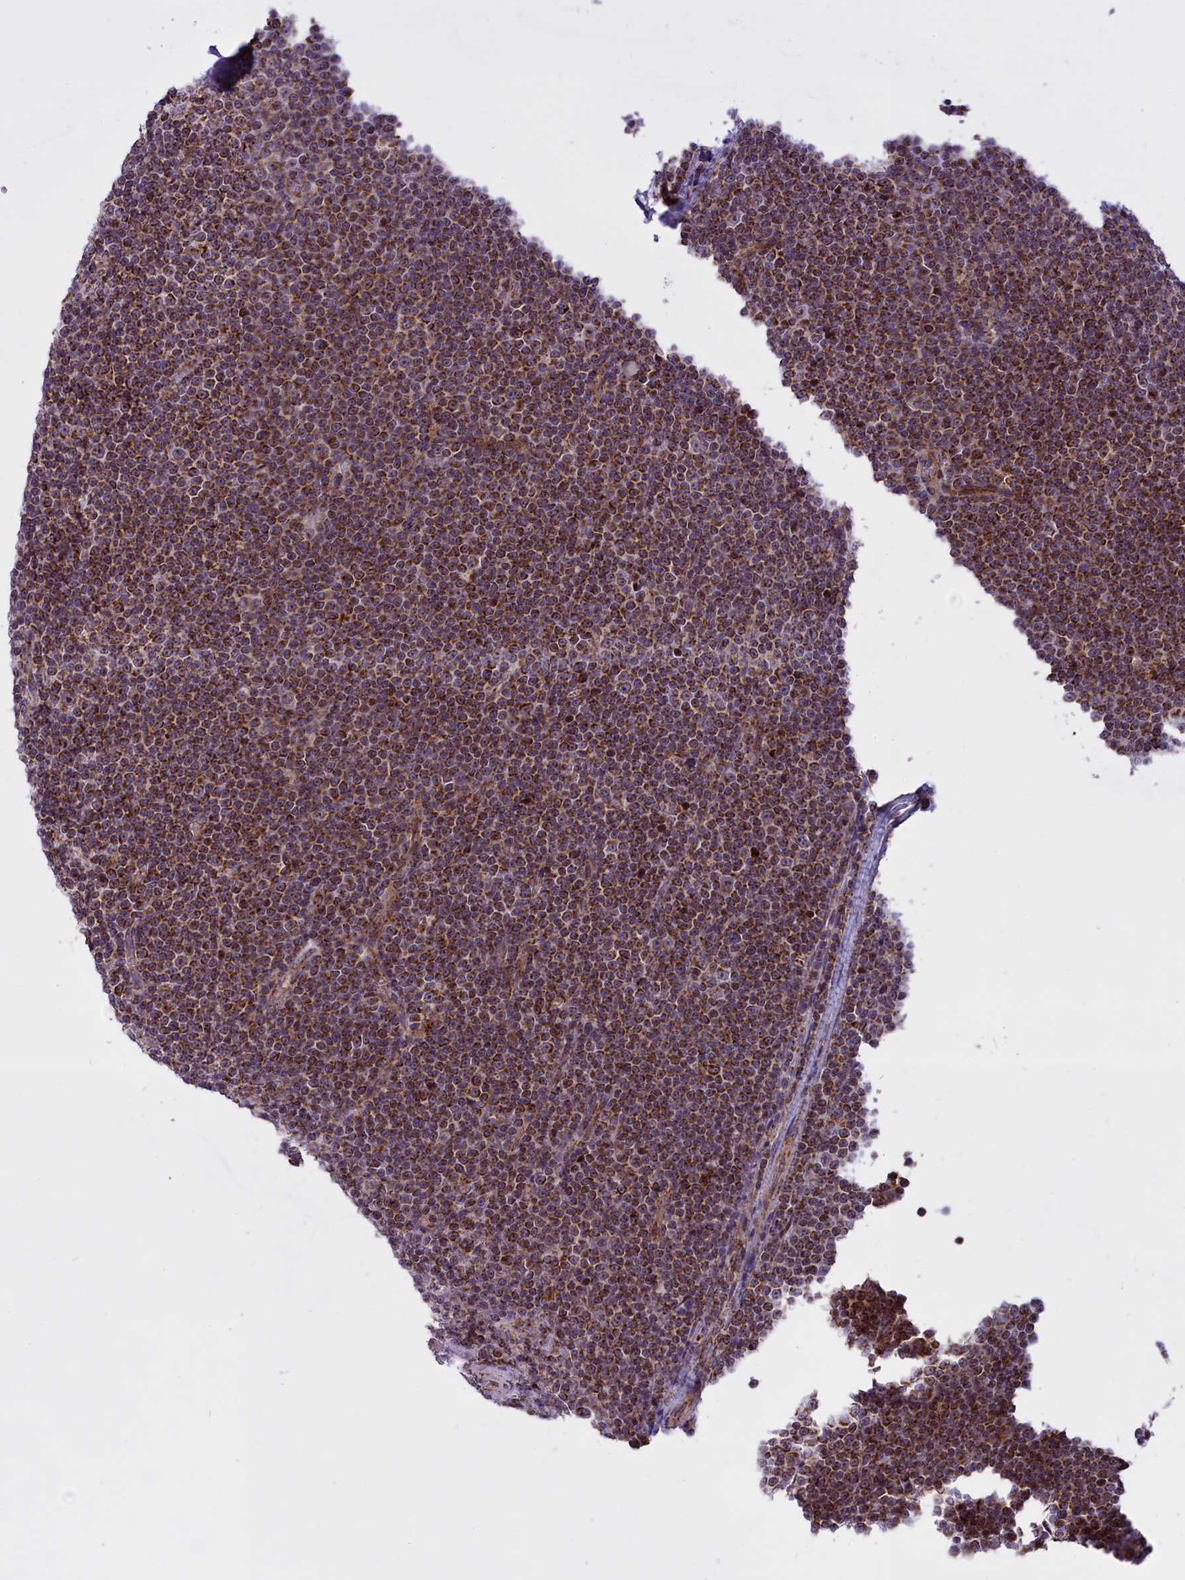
{"staining": {"intensity": "moderate", "quantity": ">75%", "location": "cytoplasmic/membranous"}, "tissue": "lymphoma", "cell_type": "Tumor cells", "image_type": "cancer", "snomed": [{"axis": "morphology", "description": "Malignant lymphoma, non-Hodgkin's type, Low grade"}, {"axis": "topography", "description": "Lymph node"}], "caption": "Tumor cells show medium levels of moderate cytoplasmic/membranous staining in approximately >75% of cells in malignant lymphoma, non-Hodgkin's type (low-grade). (brown staining indicates protein expression, while blue staining denotes nuclei).", "gene": "NDUFS5", "patient": {"sex": "female", "age": 67}}